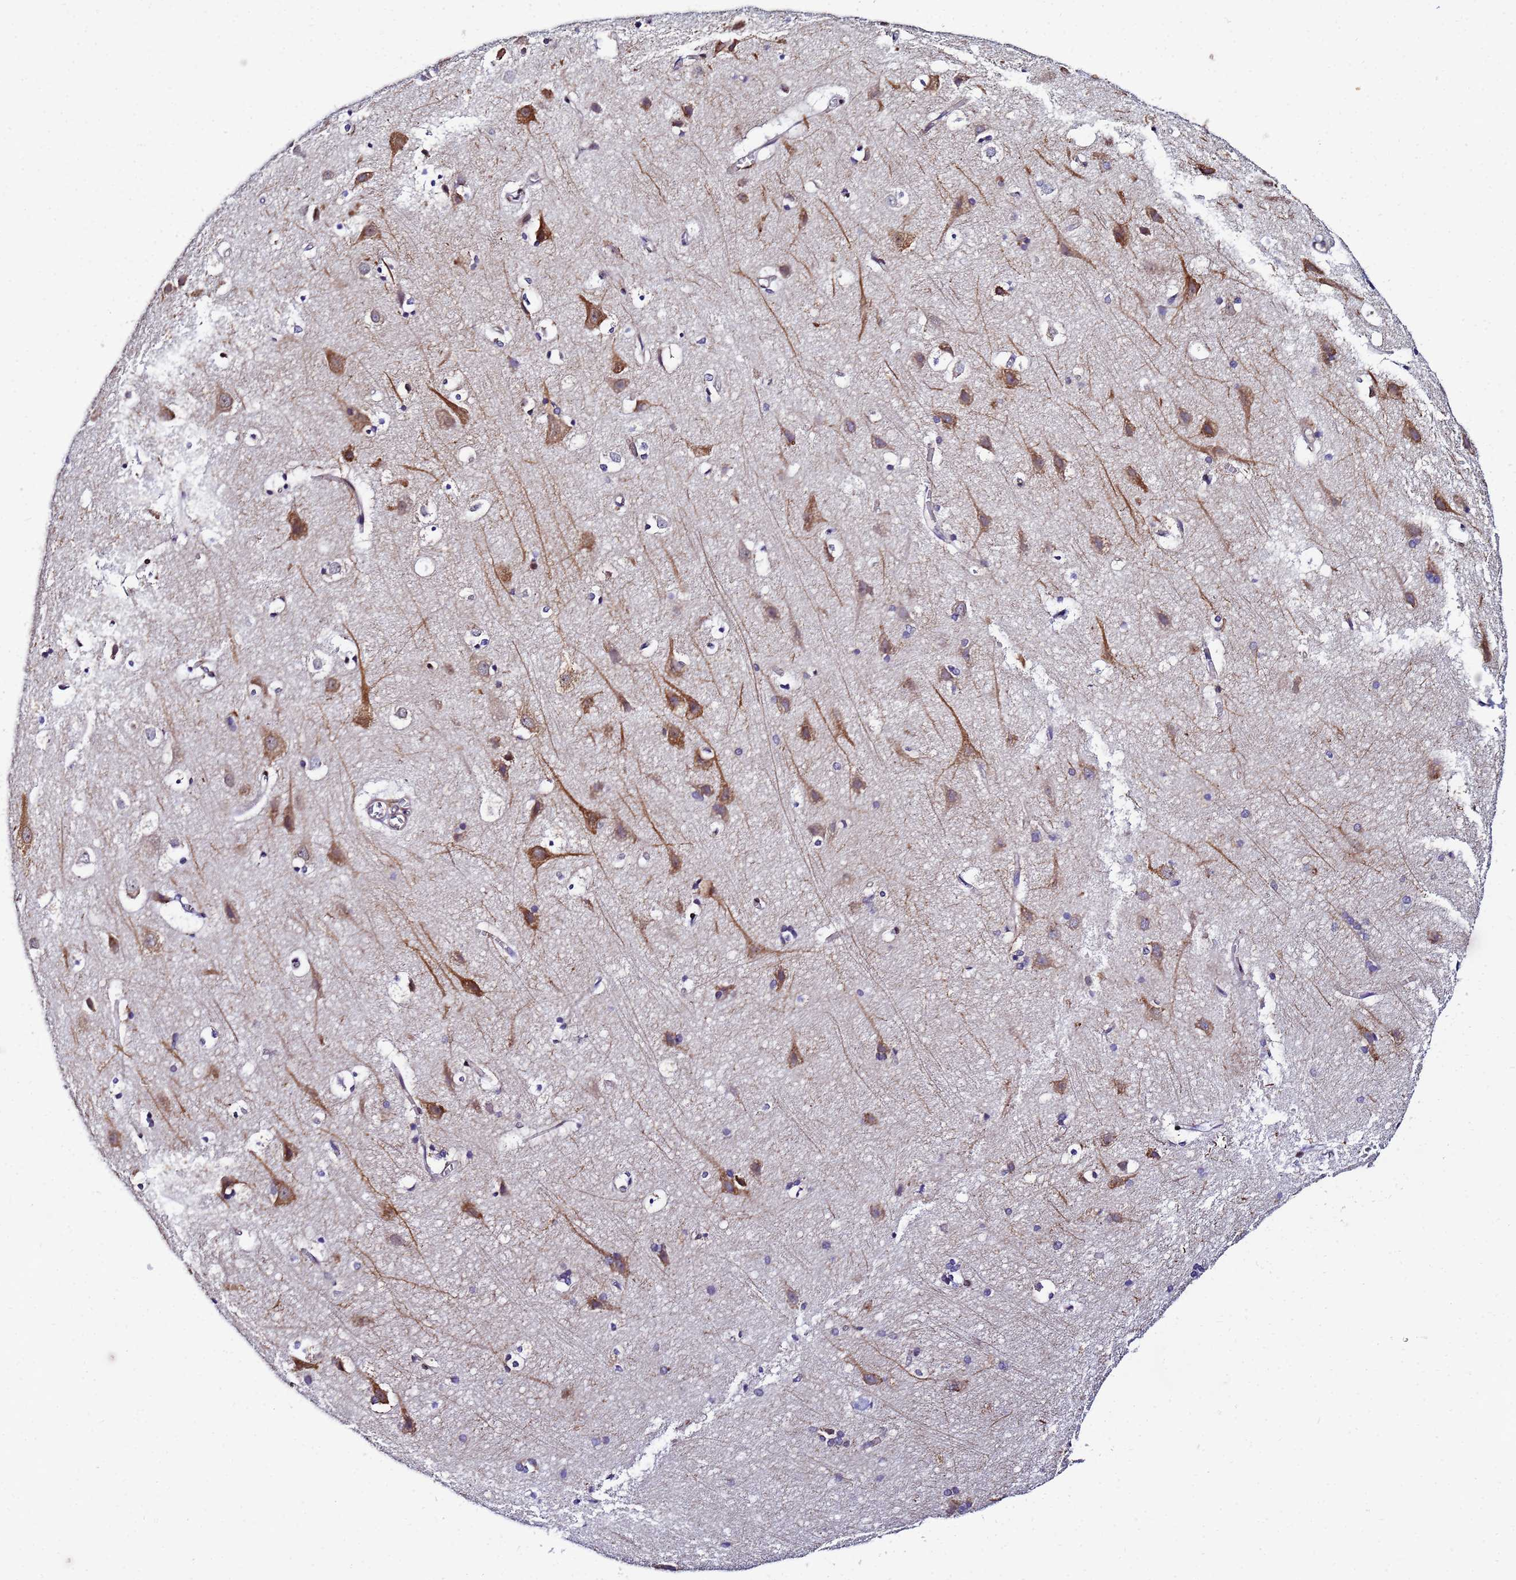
{"staining": {"intensity": "moderate", "quantity": "25%-75%", "location": "cytoplasmic/membranous"}, "tissue": "cerebral cortex", "cell_type": "Endothelial cells", "image_type": "normal", "snomed": [{"axis": "morphology", "description": "Normal tissue, NOS"}, {"axis": "topography", "description": "Cerebral cortex"}], "caption": "This histopathology image shows IHC staining of benign cerebral cortex, with medium moderate cytoplasmic/membranous staining in about 25%-75% of endothelial cells.", "gene": "POM121C", "patient": {"sex": "male", "age": 54}}